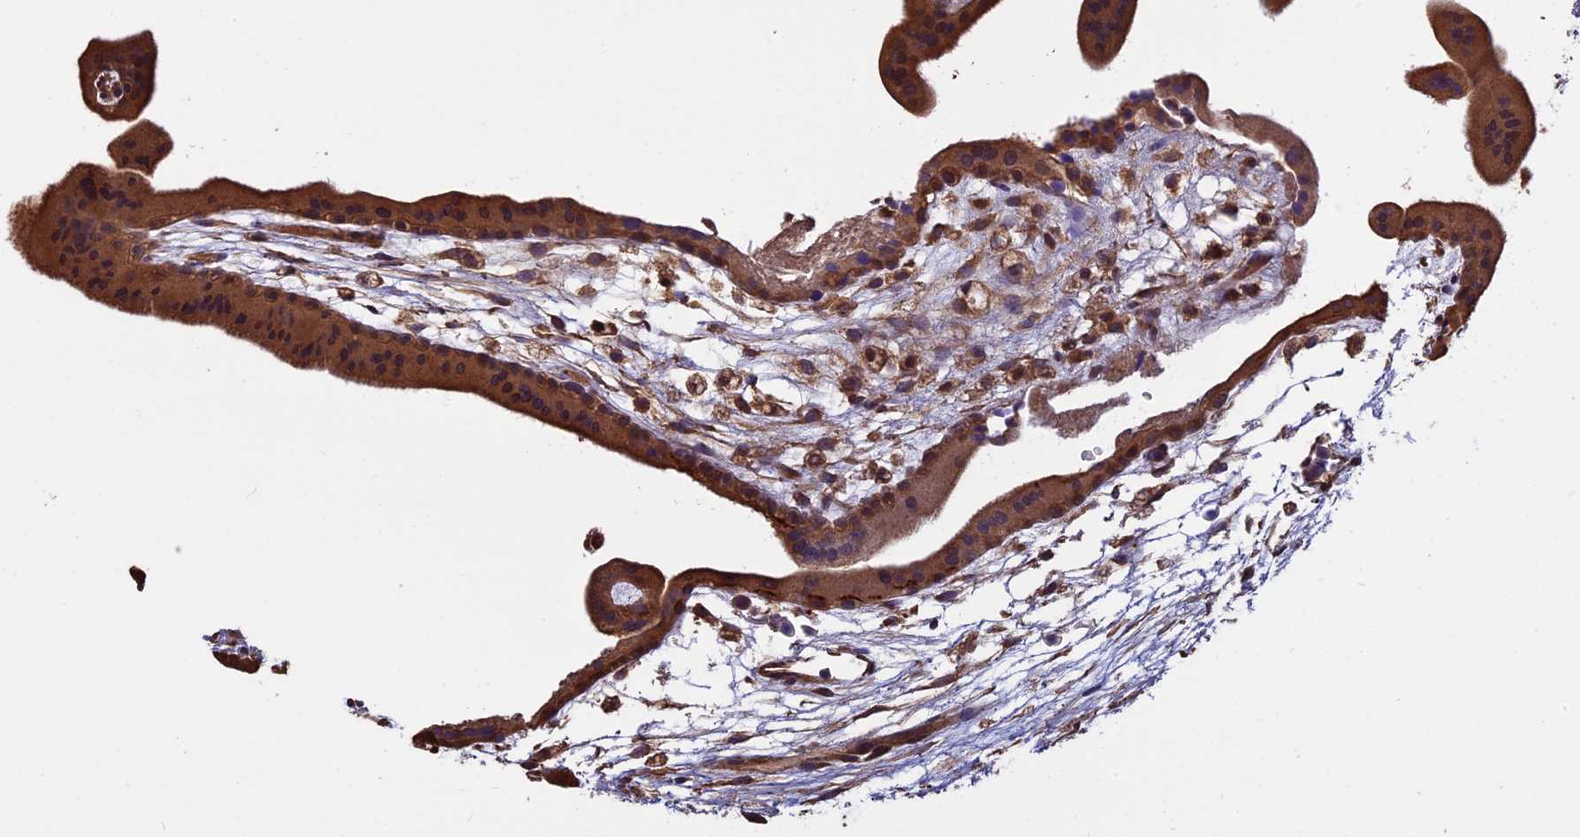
{"staining": {"intensity": "moderate", "quantity": ">75%", "location": "cytoplasmic/membranous"}, "tissue": "placenta", "cell_type": "Decidual cells", "image_type": "normal", "snomed": [{"axis": "morphology", "description": "Normal tissue, NOS"}, {"axis": "topography", "description": "Placenta"}], "caption": "Immunohistochemical staining of benign human placenta demonstrates medium levels of moderate cytoplasmic/membranous expression in about >75% of decidual cells.", "gene": "CHMP2A", "patient": {"sex": "female", "age": 35}}